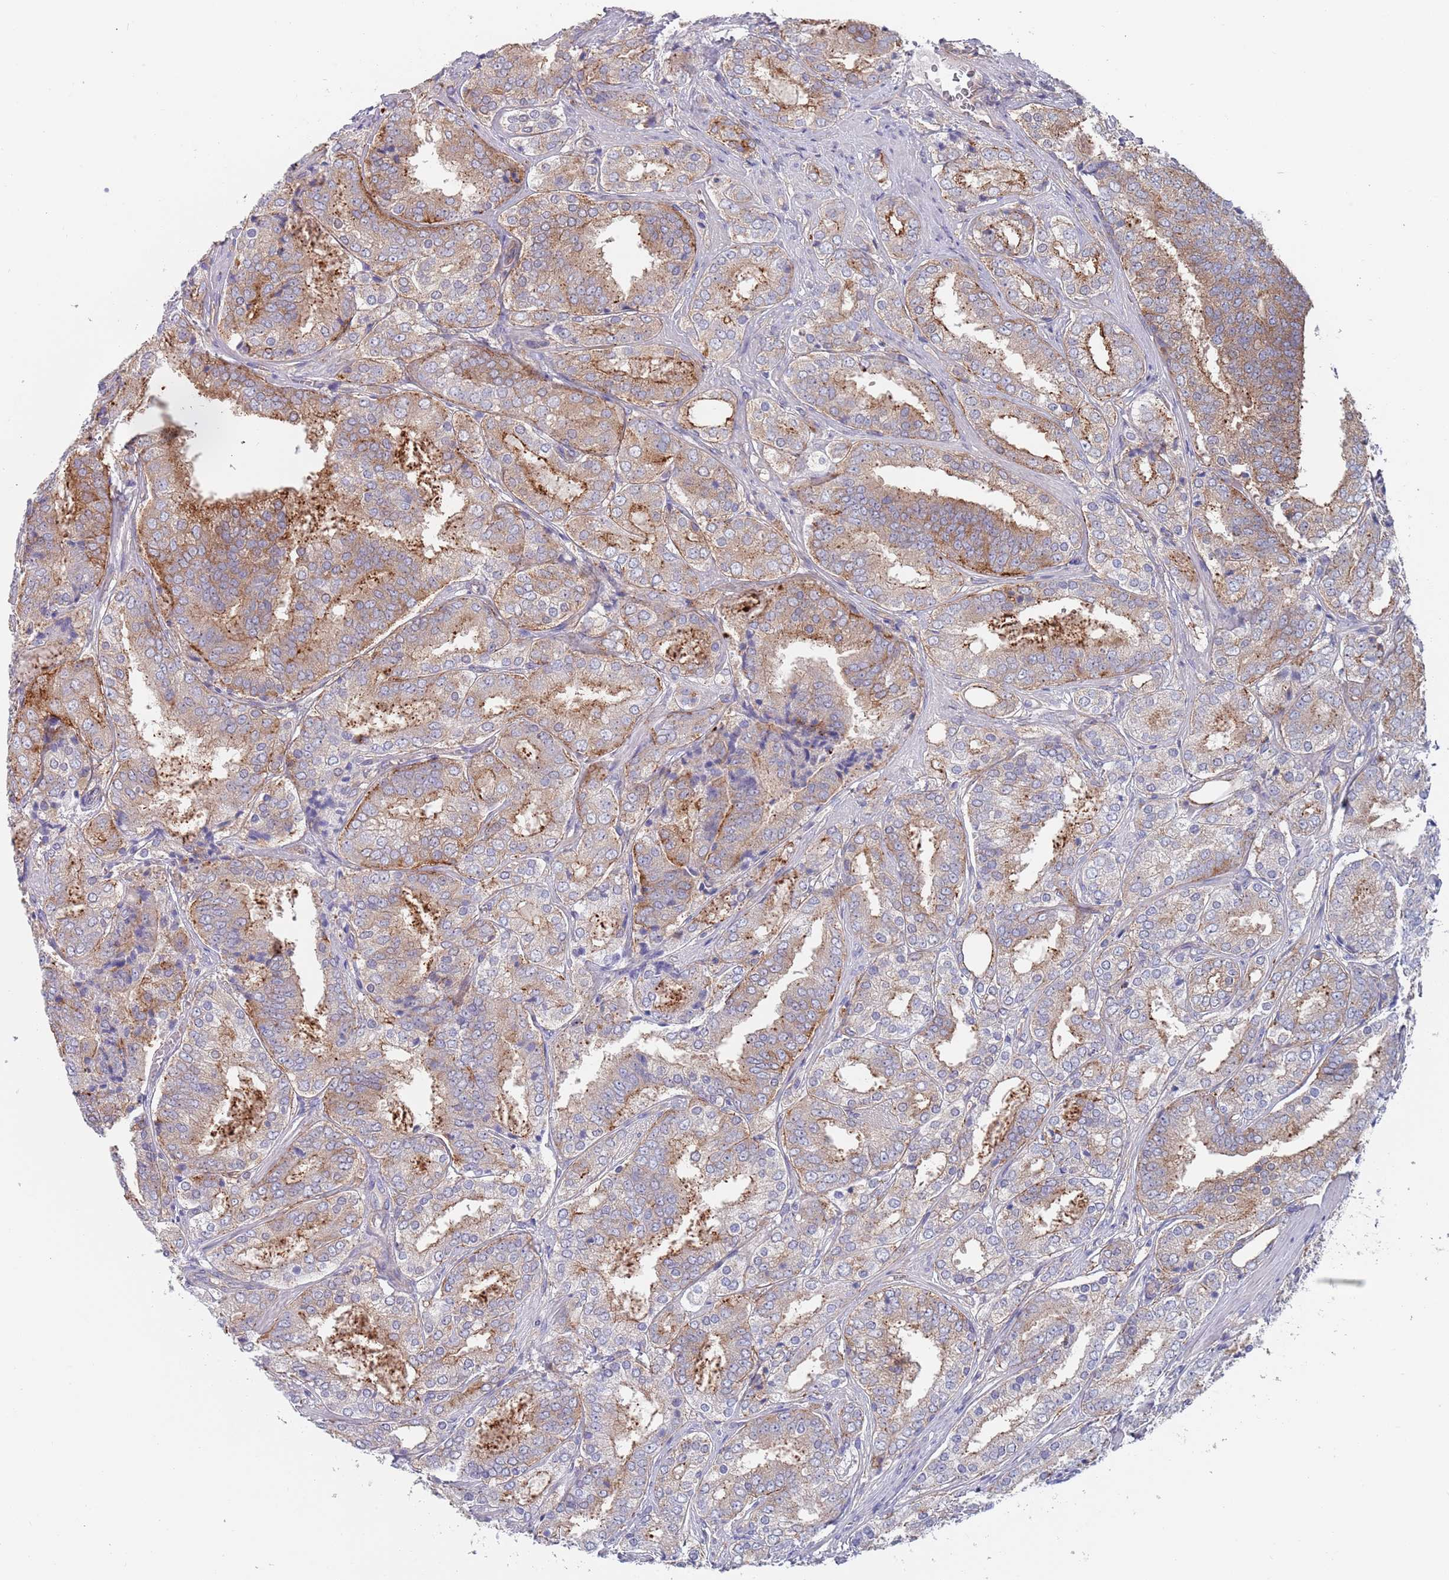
{"staining": {"intensity": "moderate", "quantity": "<25%", "location": "cytoplasmic/membranous"}, "tissue": "prostate cancer", "cell_type": "Tumor cells", "image_type": "cancer", "snomed": [{"axis": "morphology", "description": "Adenocarcinoma, High grade"}, {"axis": "topography", "description": "Prostate"}], "caption": "Prostate cancer (adenocarcinoma (high-grade)) stained with a brown dye shows moderate cytoplasmic/membranous positive staining in about <25% of tumor cells.", "gene": "APPL2", "patient": {"sex": "male", "age": 63}}